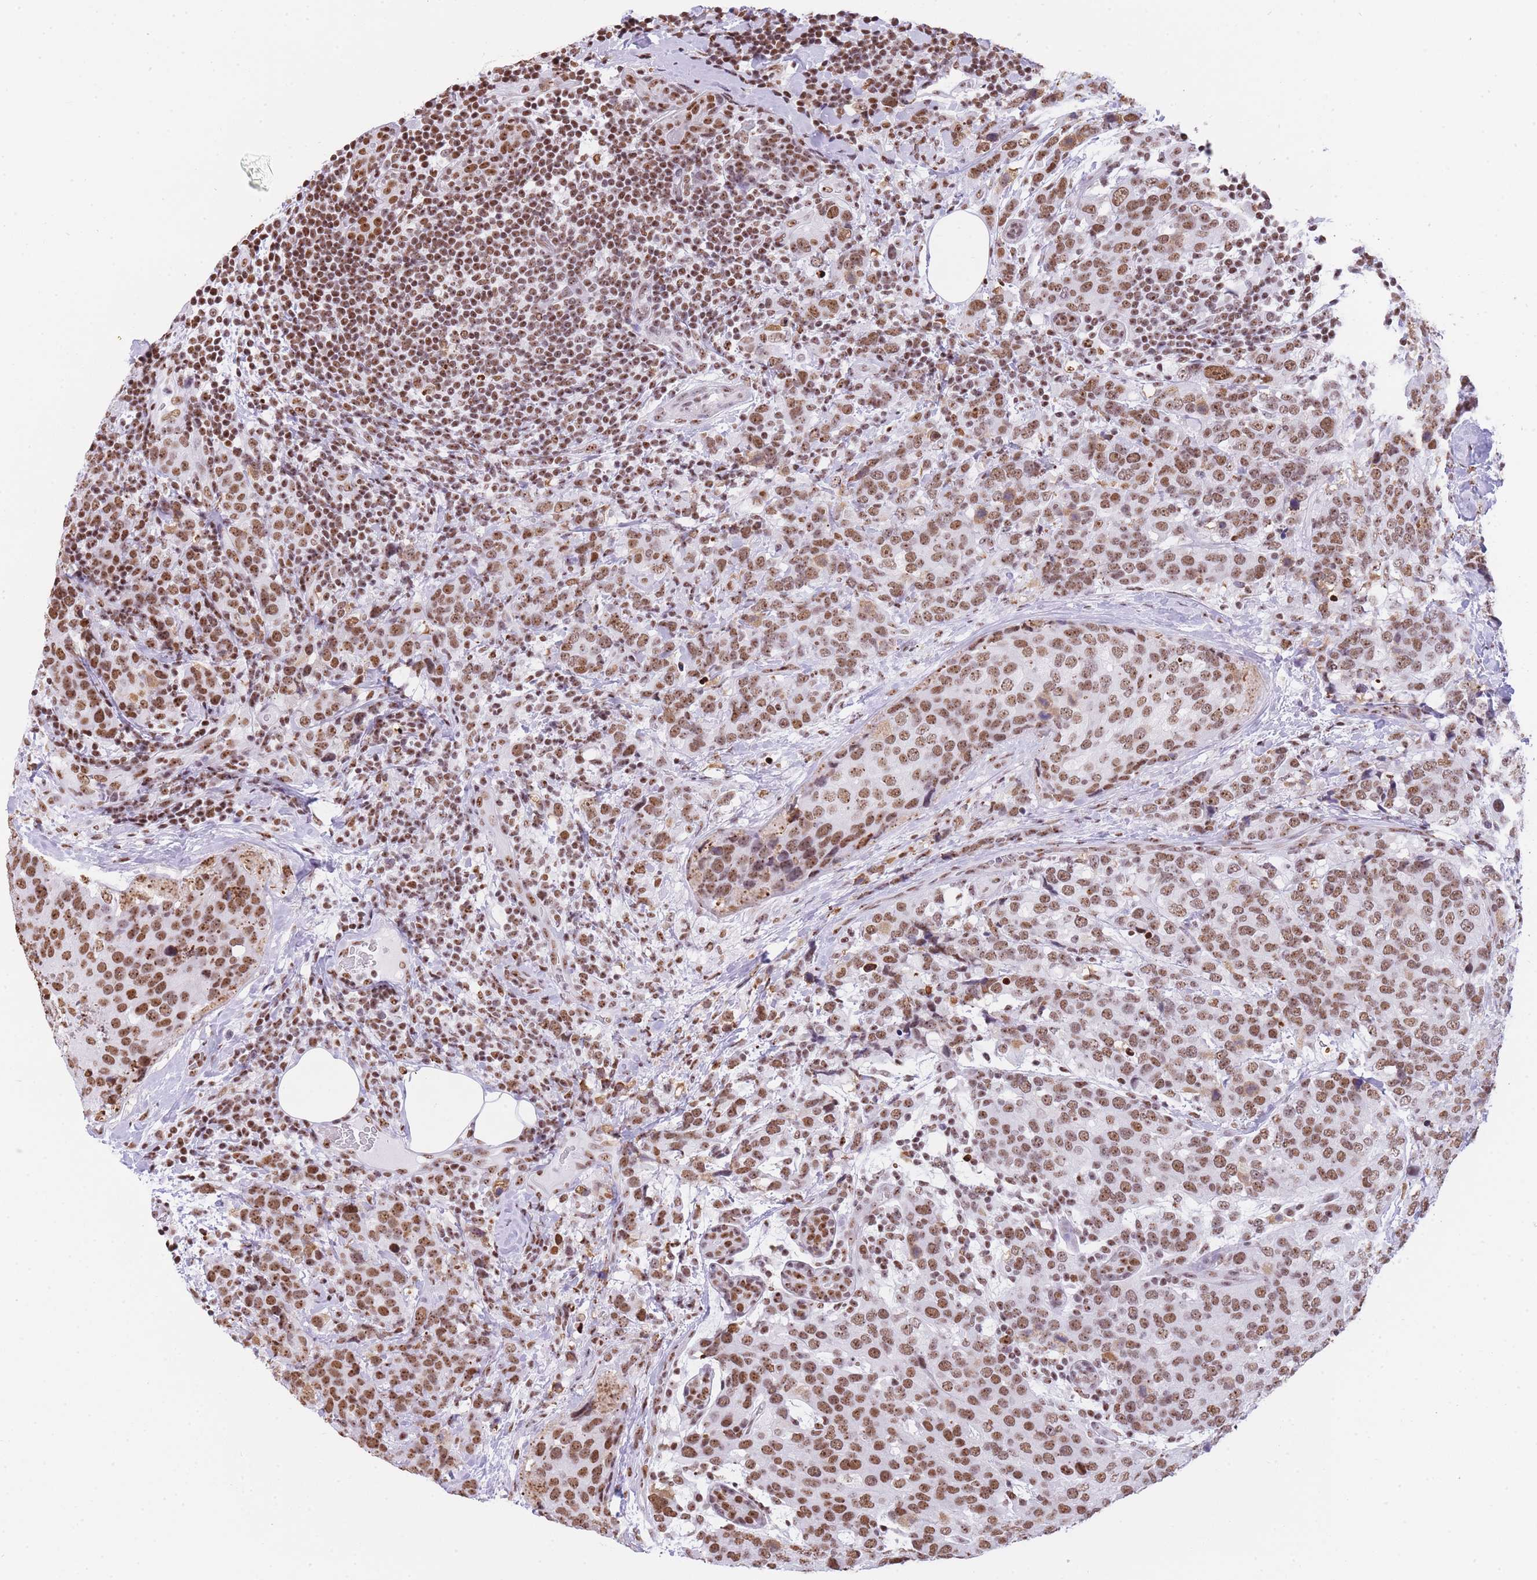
{"staining": {"intensity": "moderate", "quantity": ">75%", "location": "nuclear"}, "tissue": "breast cancer", "cell_type": "Tumor cells", "image_type": "cancer", "snomed": [{"axis": "morphology", "description": "Lobular carcinoma"}, {"axis": "topography", "description": "Breast"}], "caption": "Lobular carcinoma (breast) stained with DAB IHC demonstrates medium levels of moderate nuclear staining in approximately >75% of tumor cells. The staining is performed using DAB (3,3'-diaminobenzidine) brown chromogen to label protein expression. The nuclei are counter-stained blue using hematoxylin.", "gene": "EVC2", "patient": {"sex": "female", "age": 59}}